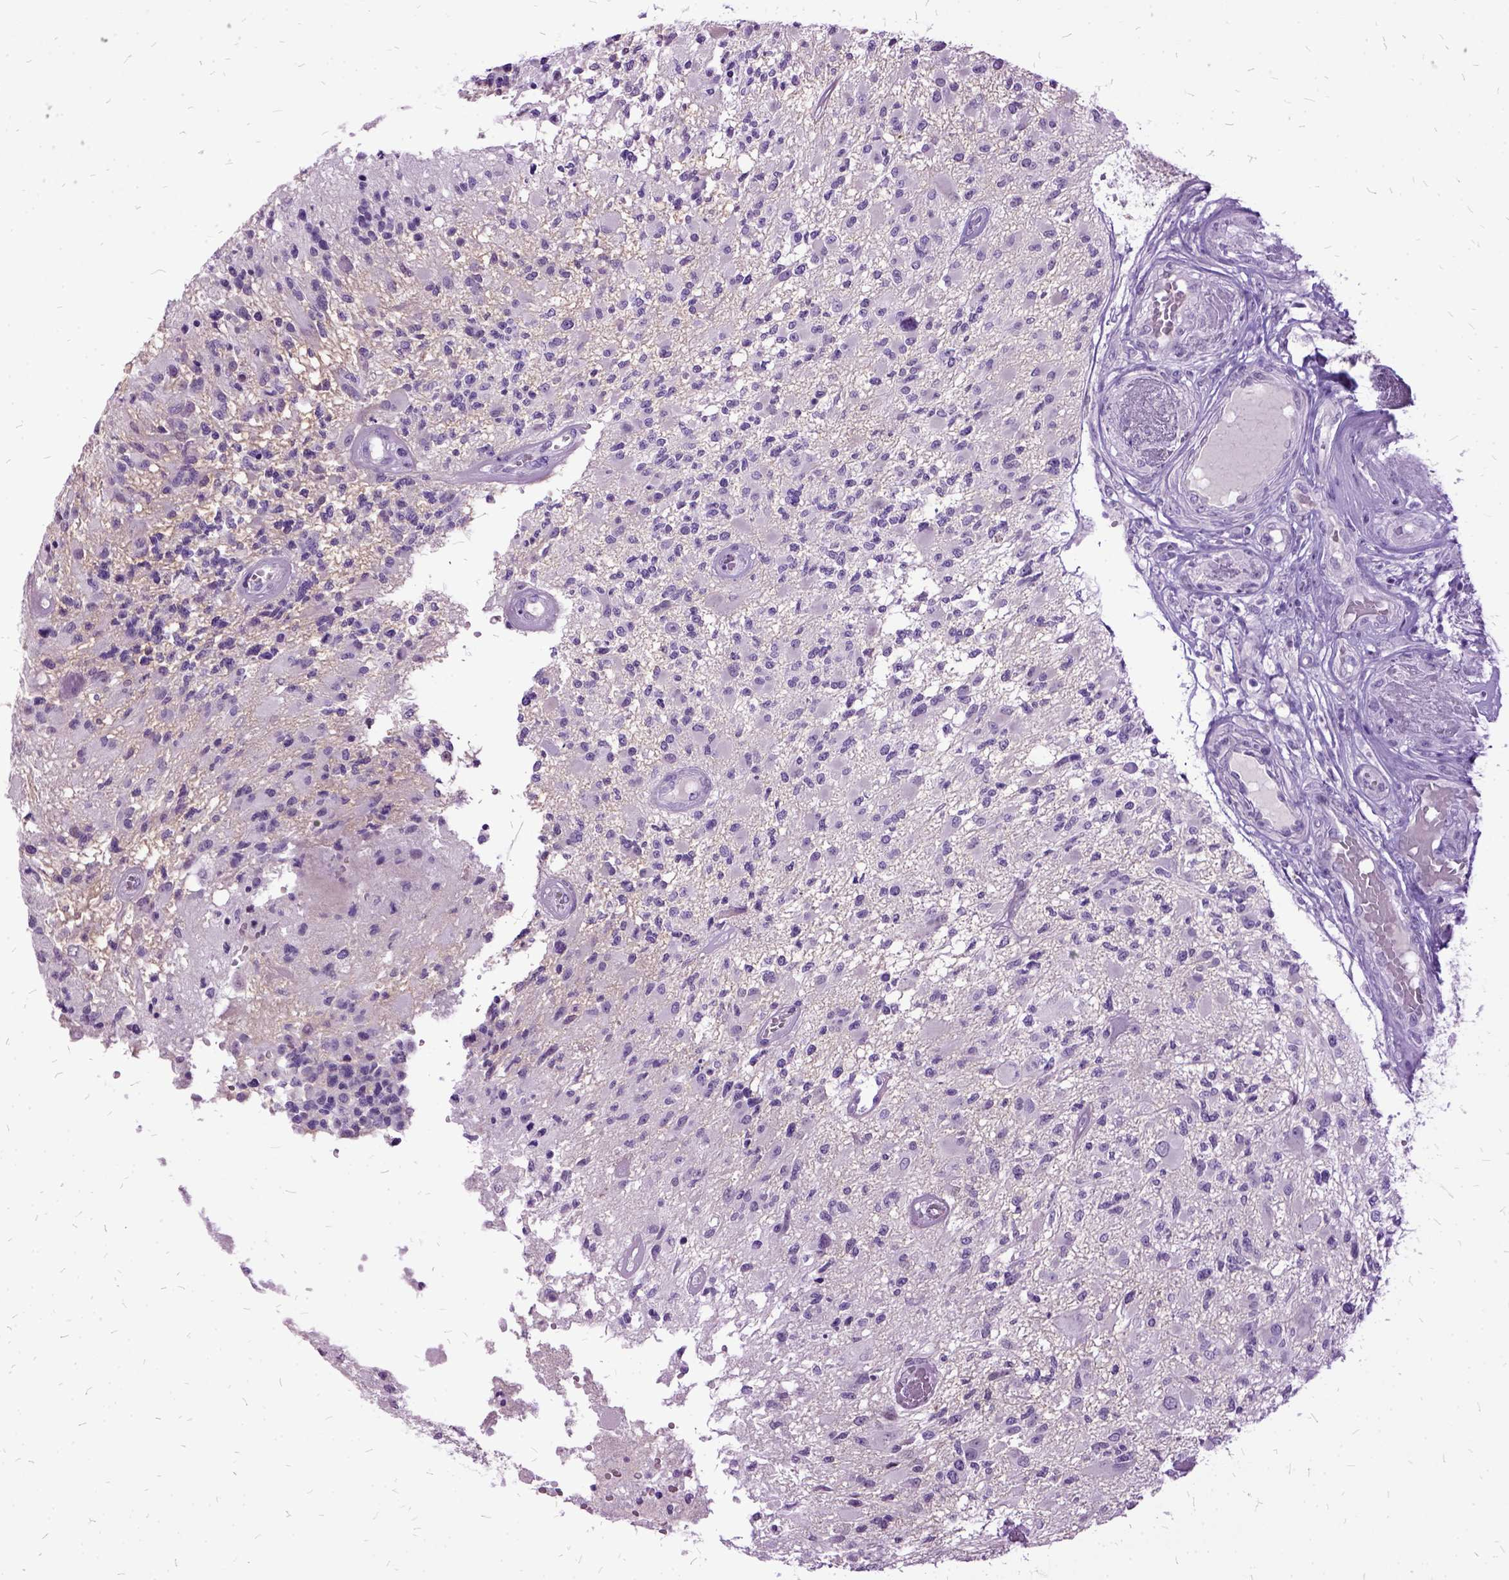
{"staining": {"intensity": "negative", "quantity": "none", "location": "none"}, "tissue": "glioma", "cell_type": "Tumor cells", "image_type": "cancer", "snomed": [{"axis": "morphology", "description": "Glioma, malignant, High grade"}, {"axis": "topography", "description": "Brain"}], "caption": "Tumor cells show no significant protein staining in glioma.", "gene": "MME", "patient": {"sex": "female", "age": 63}}